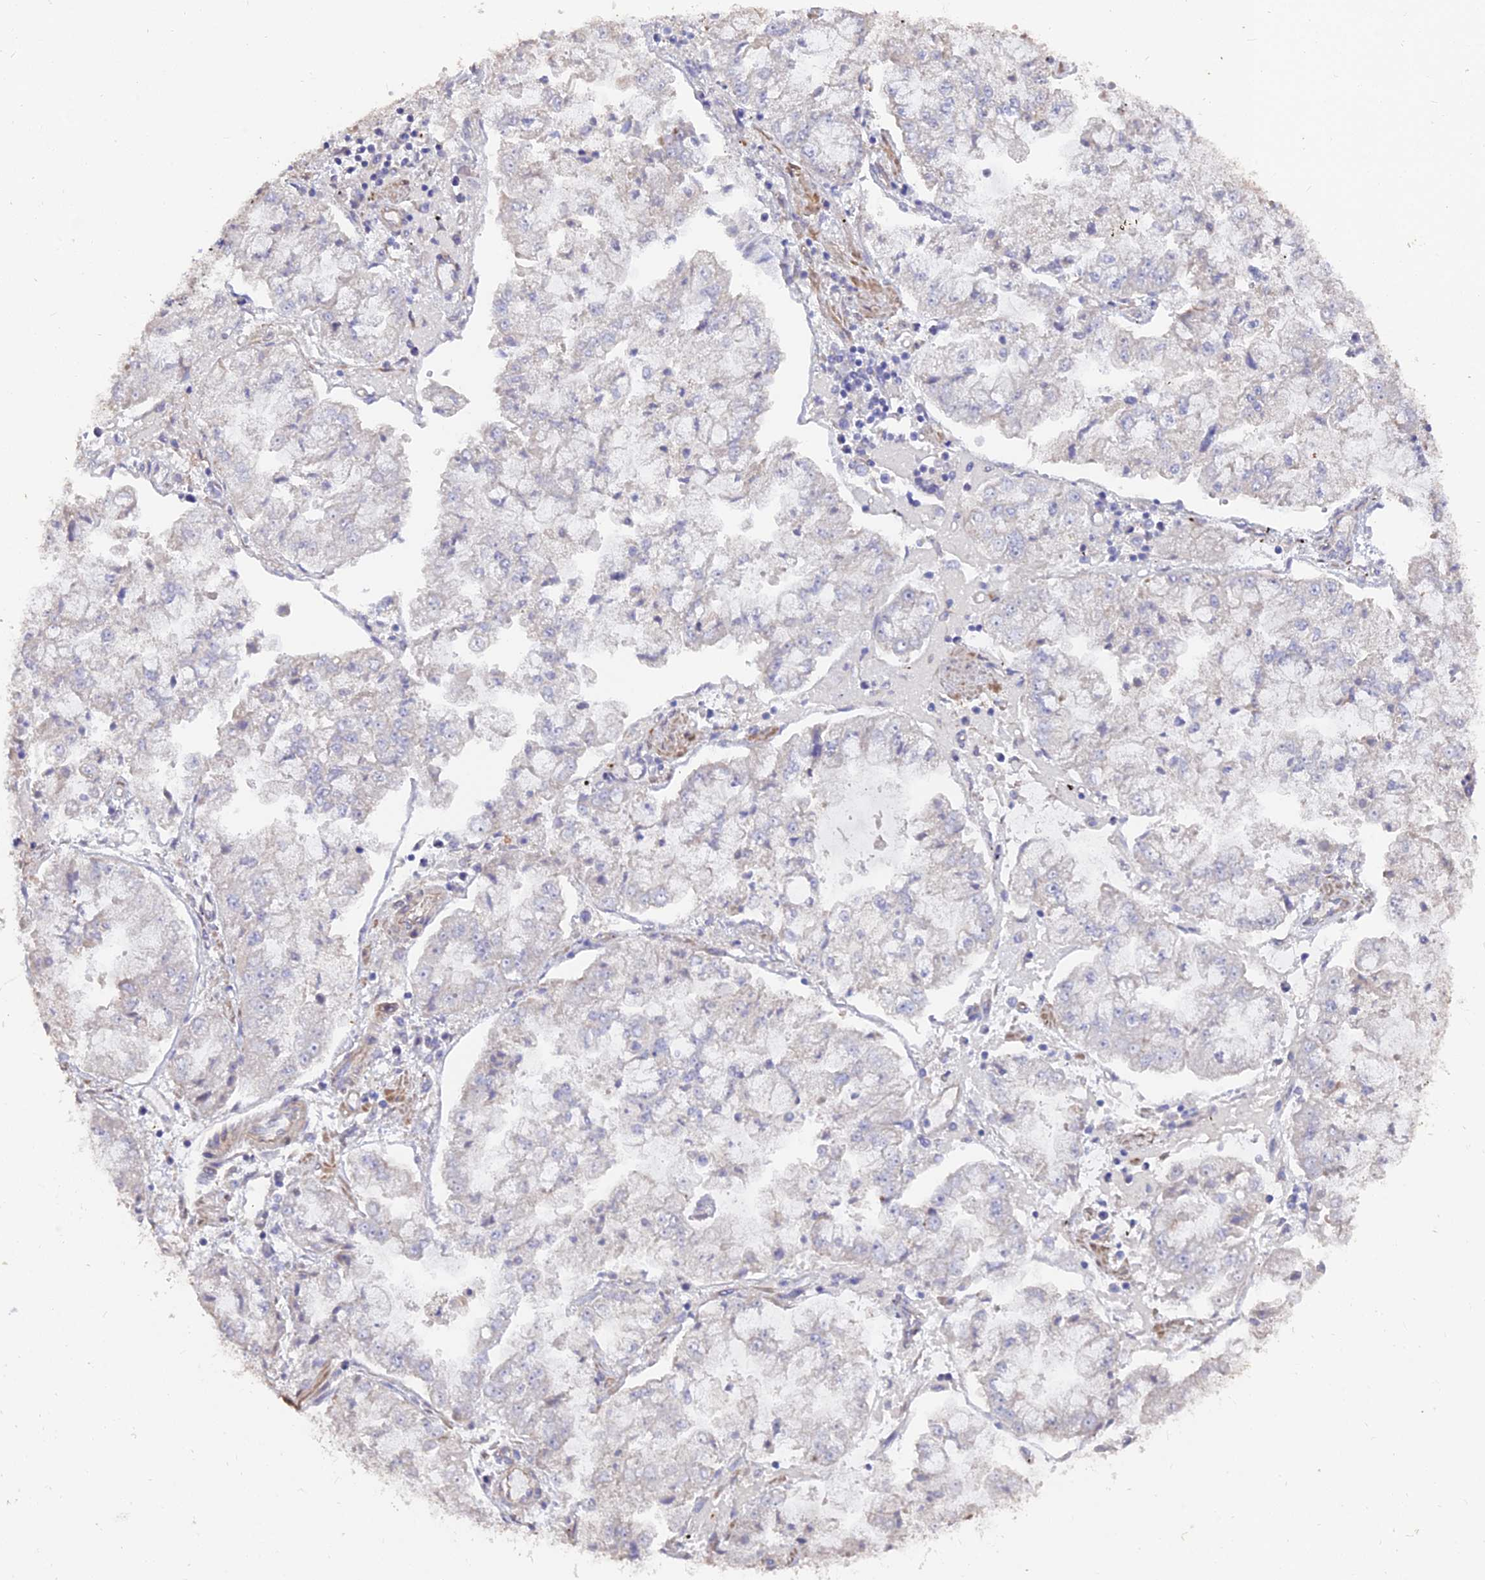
{"staining": {"intensity": "negative", "quantity": "none", "location": "none"}, "tissue": "stomach cancer", "cell_type": "Tumor cells", "image_type": "cancer", "snomed": [{"axis": "morphology", "description": "Adenocarcinoma, NOS"}, {"axis": "topography", "description": "Stomach"}], "caption": "Immunohistochemical staining of stomach cancer (adenocarcinoma) reveals no significant staining in tumor cells.", "gene": "FAM168B", "patient": {"sex": "male", "age": 76}}